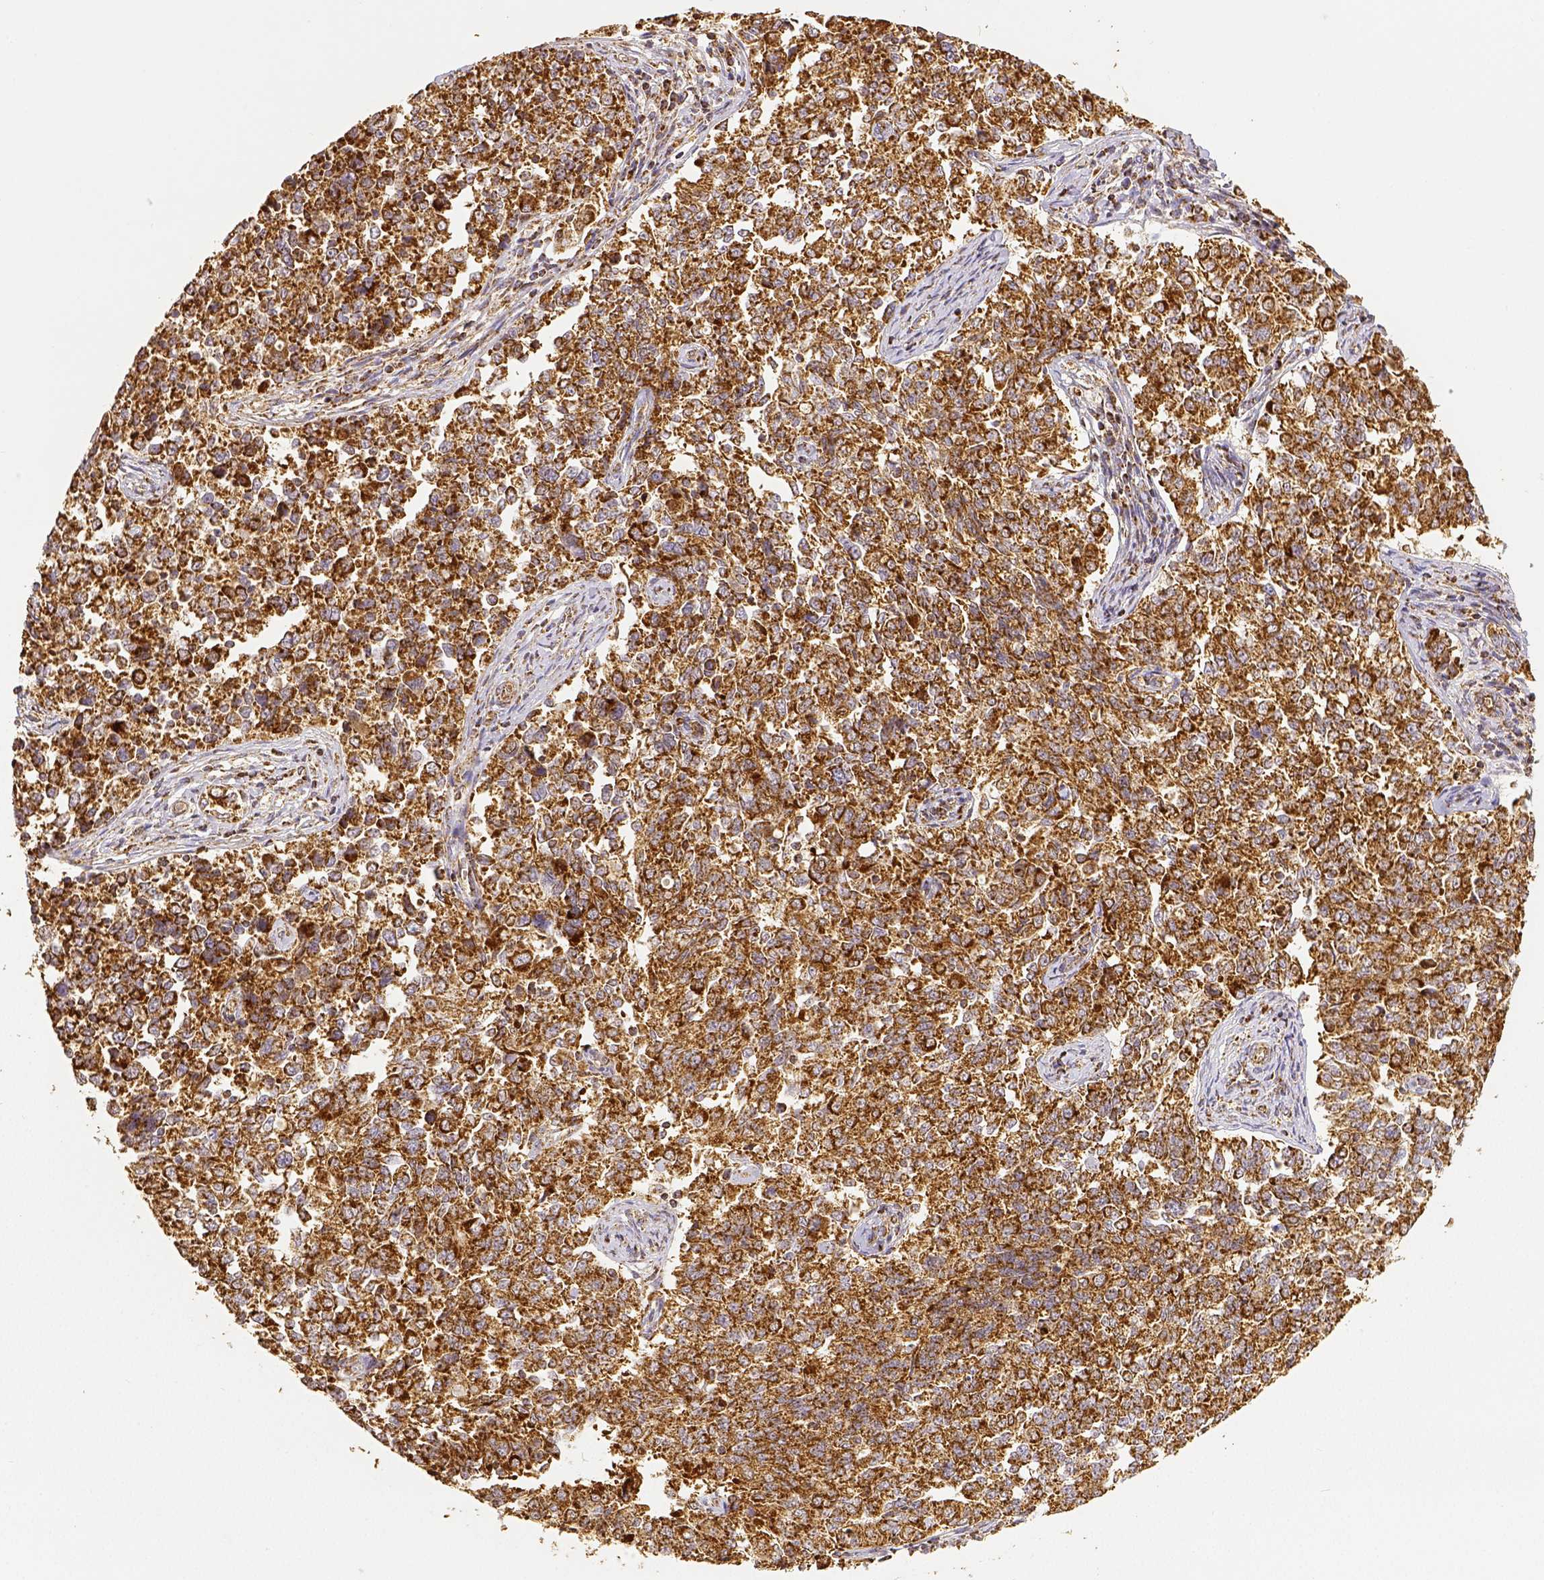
{"staining": {"intensity": "strong", "quantity": ">75%", "location": "cytoplasmic/membranous"}, "tissue": "endometrial cancer", "cell_type": "Tumor cells", "image_type": "cancer", "snomed": [{"axis": "morphology", "description": "Adenocarcinoma, NOS"}, {"axis": "topography", "description": "Endometrium"}], "caption": "A histopathology image of human endometrial cancer (adenocarcinoma) stained for a protein exhibits strong cytoplasmic/membranous brown staining in tumor cells.", "gene": "SDHB", "patient": {"sex": "female", "age": 43}}